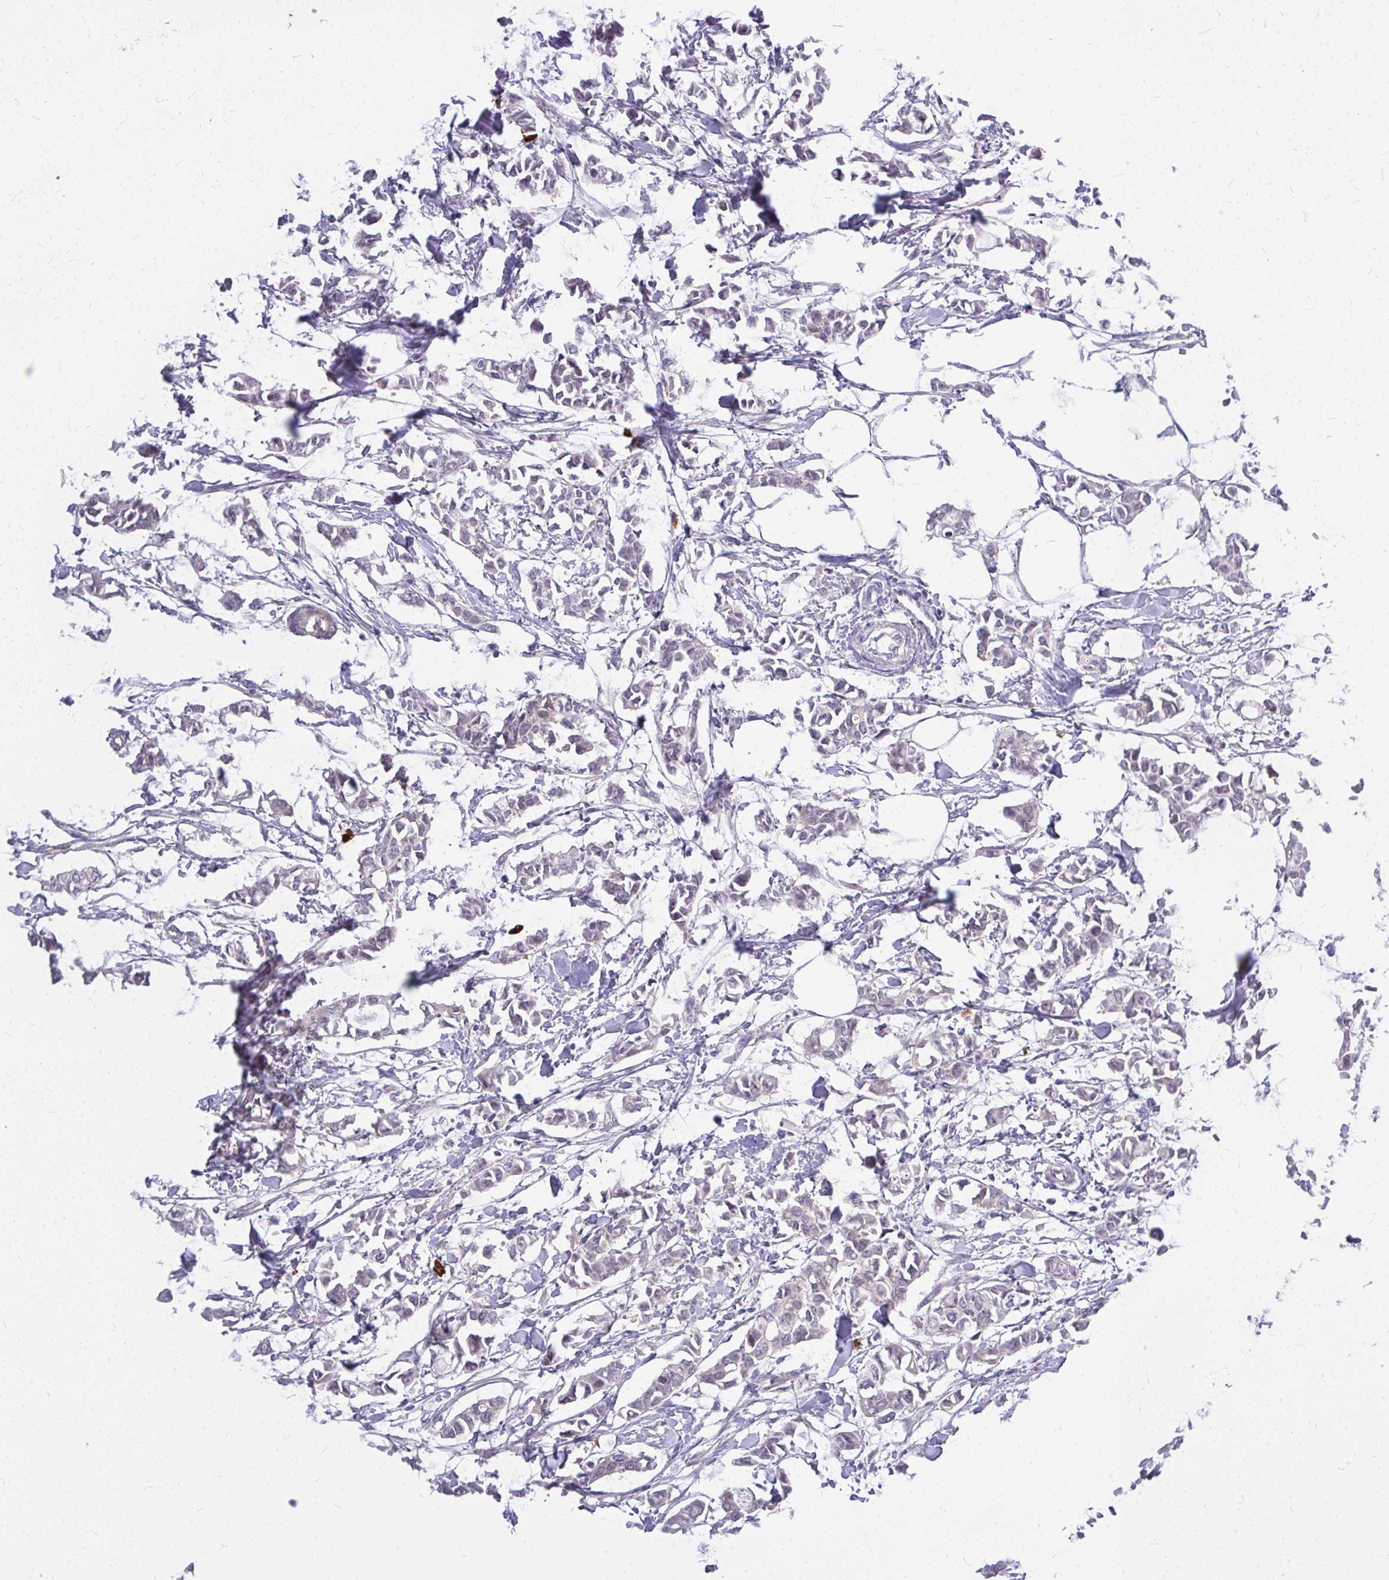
{"staining": {"intensity": "negative", "quantity": "none", "location": "none"}, "tissue": "breast cancer", "cell_type": "Tumor cells", "image_type": "cancer", "snomed": [{"axis": "morphology", "description": "Duct carcinoma"}, {"axis": "topography", "description": "Breast"}], "caption": "This micrograph is of breast cancer (infiltrating ductal carcinoma) stained with immunohistochemistry (IHC) to label a protein in brown with the nuclei are counter-stained blue. There is no staining in tumor cells.", "gene": "MAP1LC3A", "patient": {"sex": "female", "age": 41}}